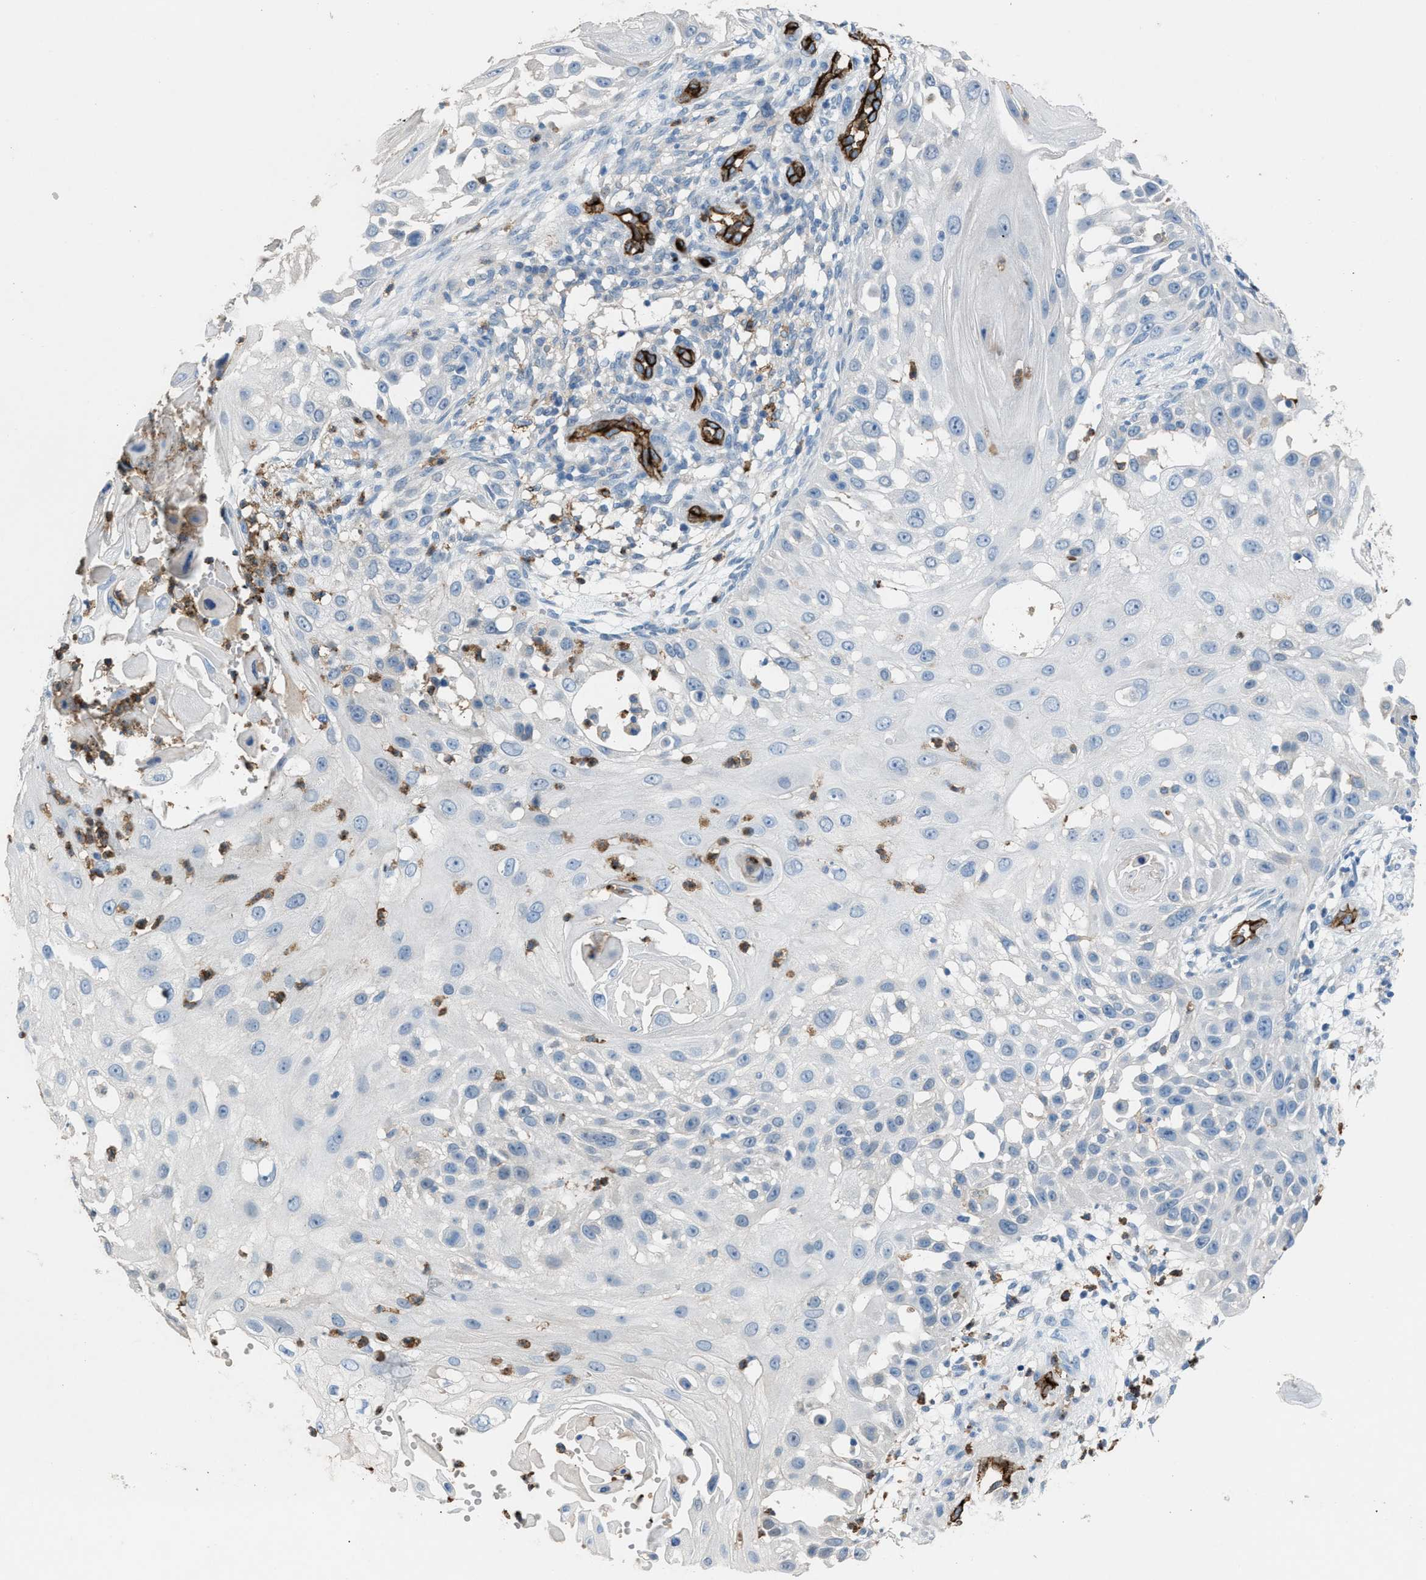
{"staining": {"intensity": "negative", "quantity": "none", "location": "none"}, "tissue": "skin cancer", "cell_type": "Tumor cells", "image_type": "cancer", "snomed": [{"axis": "morphology", "description": "Squamous cell carcinoma, NOS"}, {"axis": "topography", "description": "Skin"}], "caption": "This is an immunohistochemistry (IHC) micrograph of human squamous cell carcinoma (skin). There is no expression in tumor cells.", "gene": "DYSF", "patient": {"sex": "female", "age": 44}}